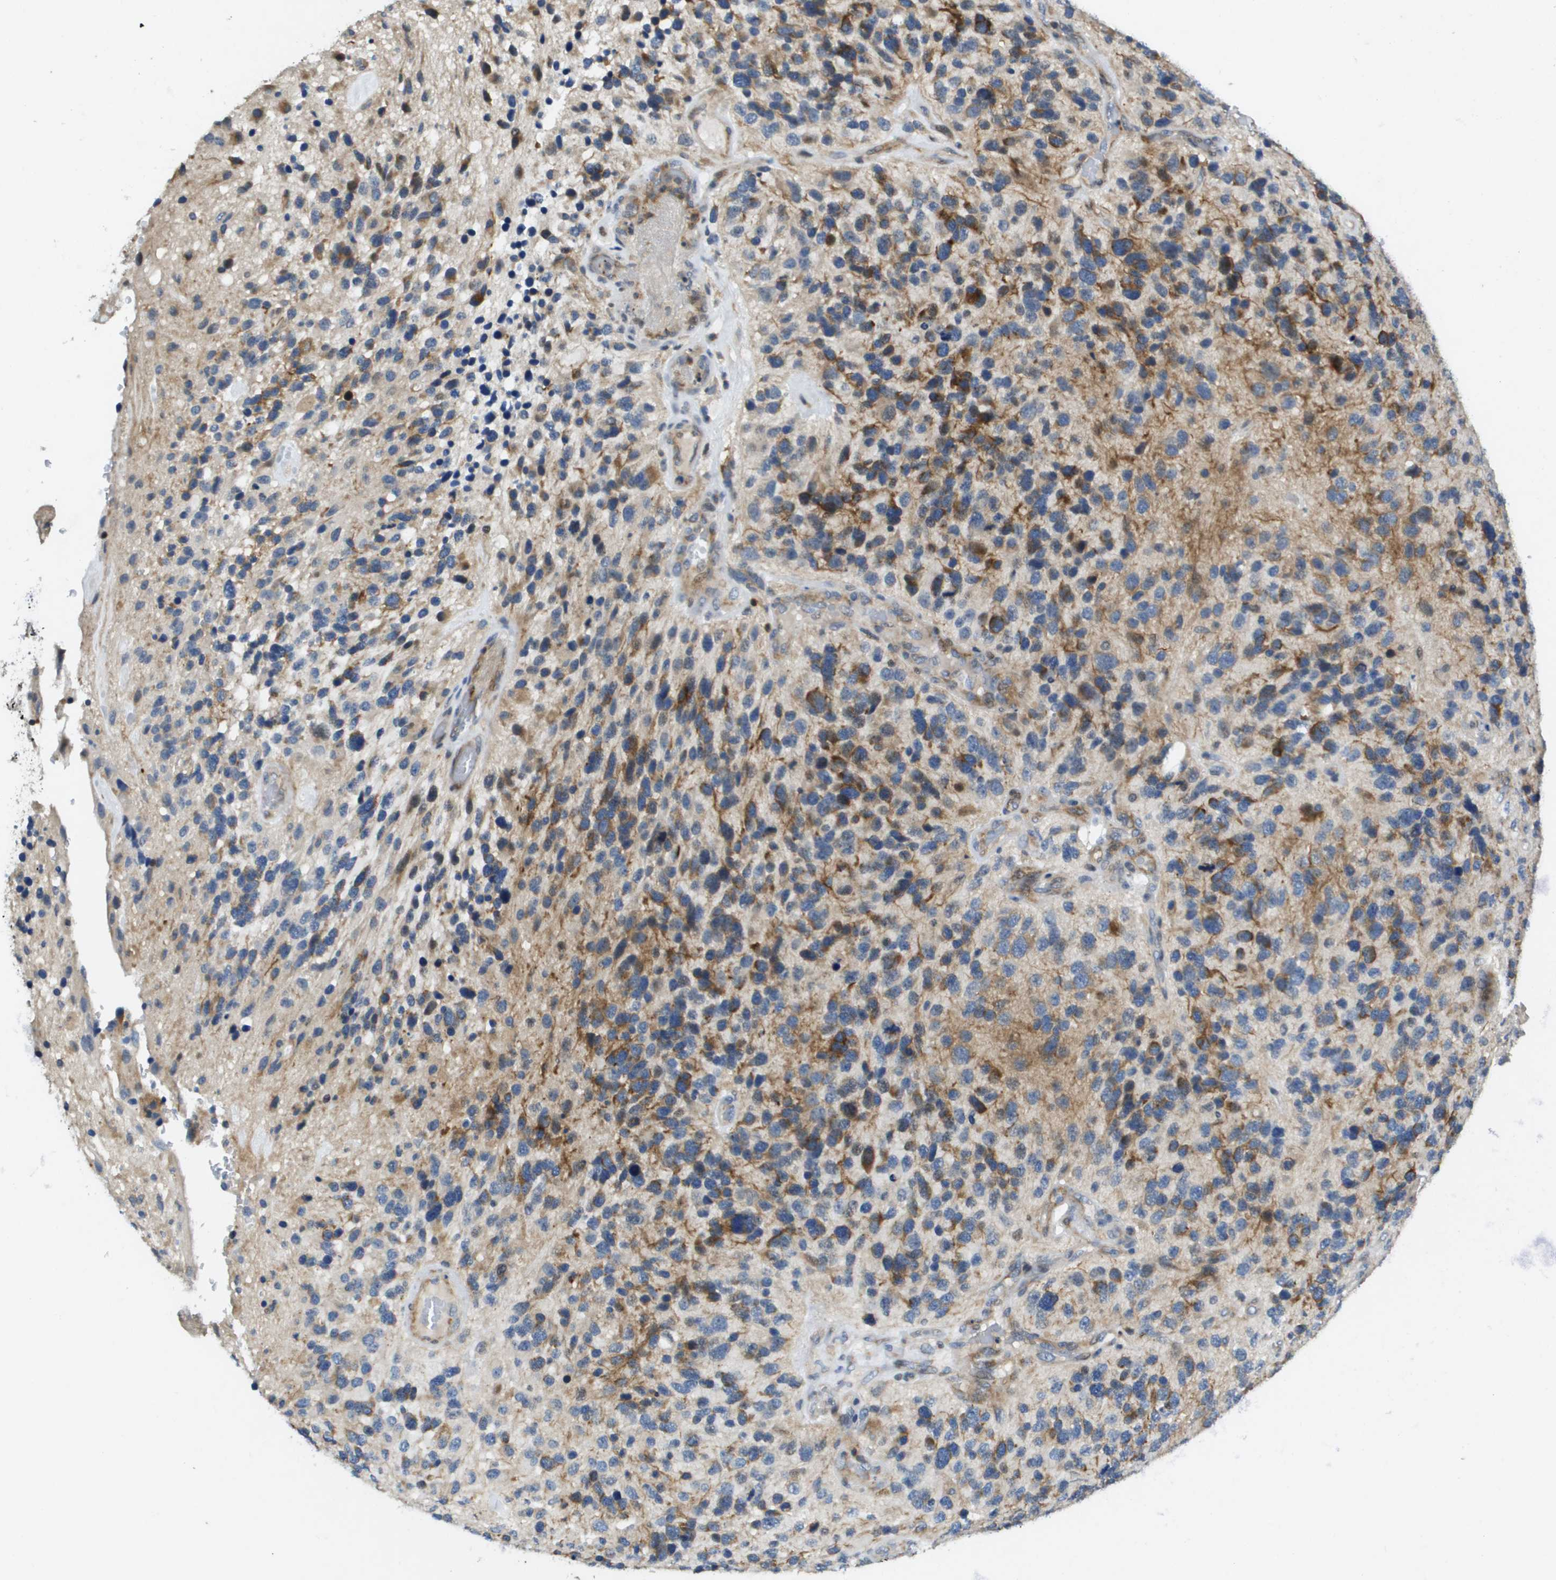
{"staining": {"intensity": "moderate", "quantity": "<25%", "location": "cytoplasmic/membranous"}, "tissue": "glioma", "cell_type": "Tumor cells", "image_type": "cancer", "snomed": [{"axis": "morphology", "description": "Glioma, malignant, High grade"}, {"axis": "topography", "description": "Brain"}], "caption": "Moderate cytoplasmic/membranous expression is present in about <25% of tumor cells in glioma. The protein is shown in brown color, while the nuclei are stained blue.", "gene": "SCN4B", "patient": {"sex": "female", "age": 58}}